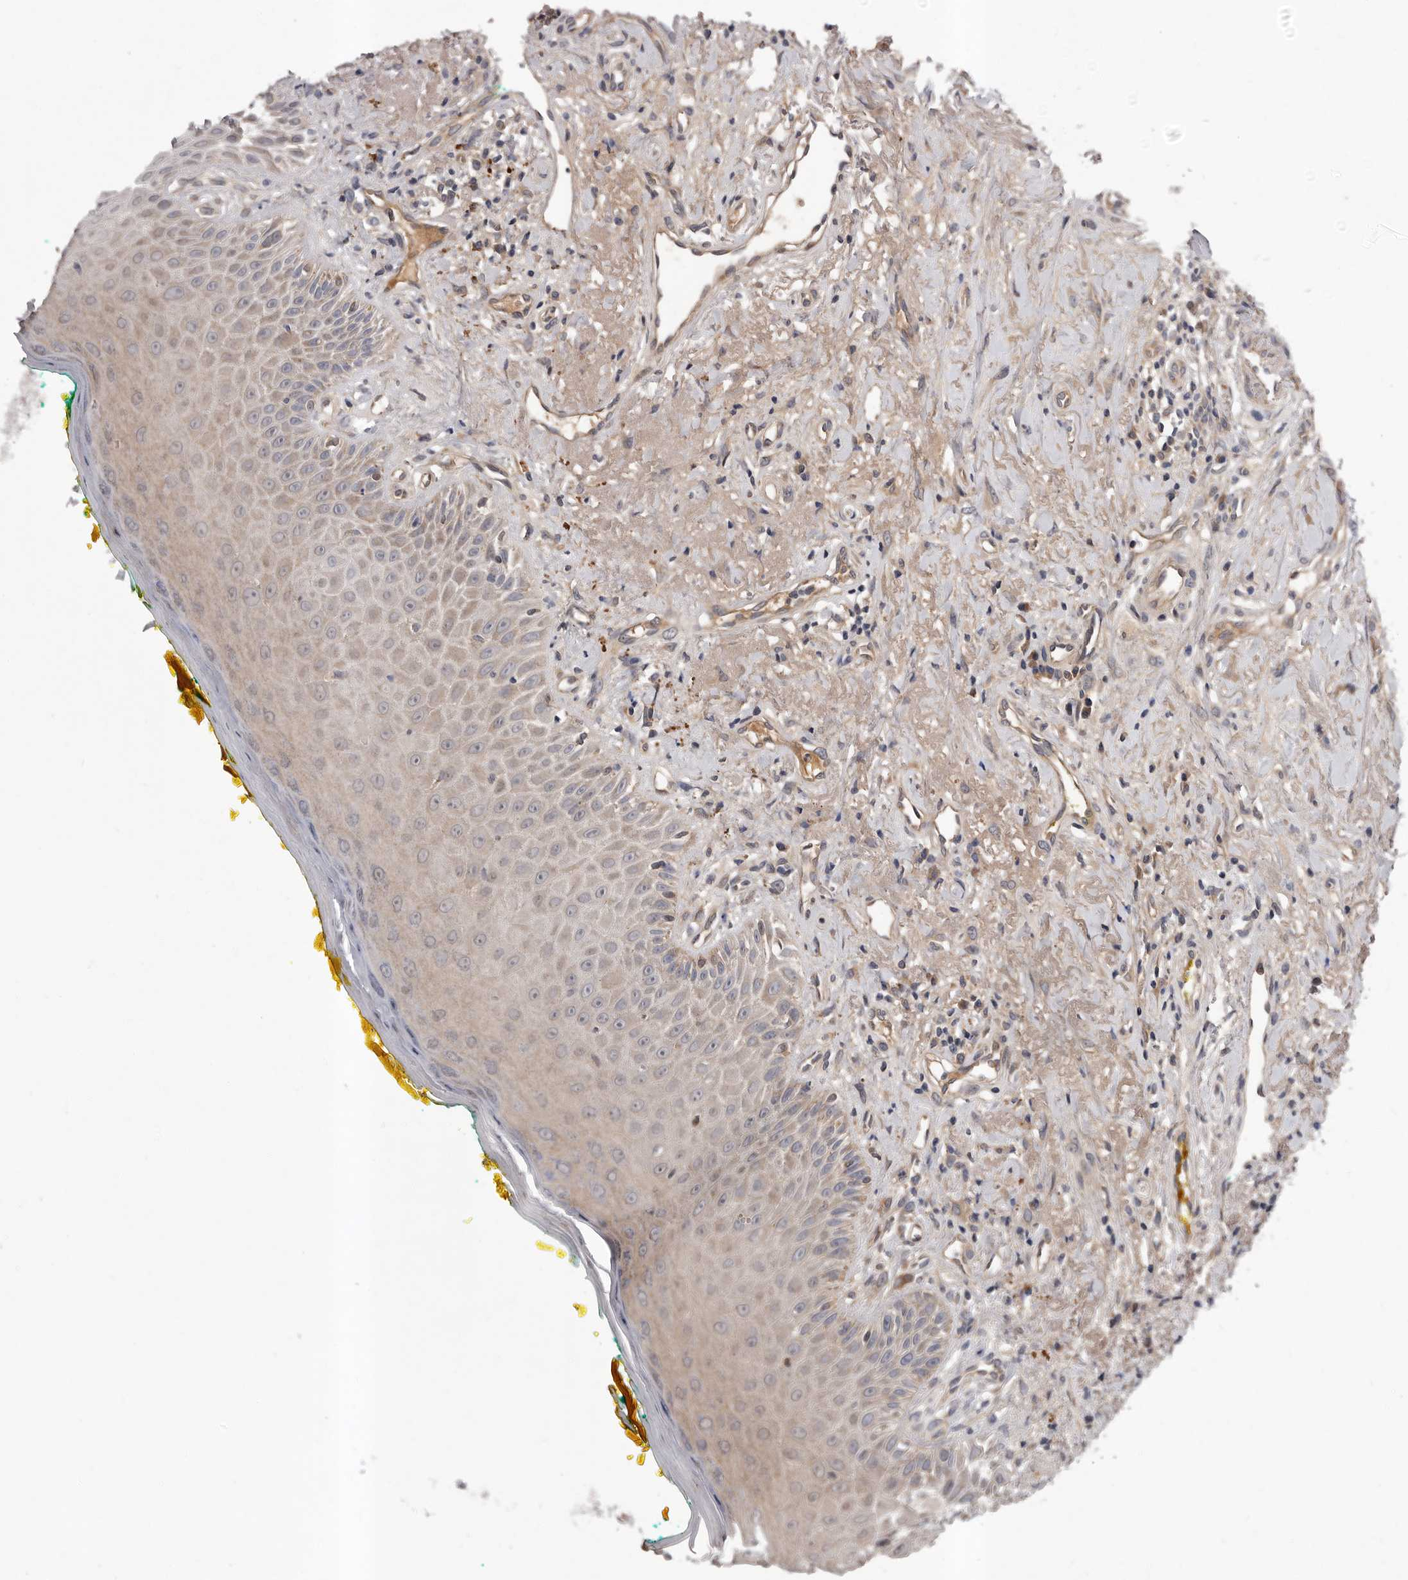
{"staining": {"intensity": "moderate", "quantity": "<25%", "location": "cytoplasmic/membranous"}, "tissue": "oral mucosa", "cell_type": "Squamous epithelial cells", "image_type": "normal", "snomed": [{"axis": "morphology", "description": "Normal tissue, NOS"}, {"axis": "topography", "description": "Oral tissue"}], "caption": "IHC micrograph of unremarkable oral mucosa: oral mucosa stained using IHC demonstrates low levels of moderate protein expression localized specifically in the cytoplasmic/membranous of squamous epithelial cells, appearing as a cytoplasmic/membranous brown color.", "gene": "PRKD1", "patient": {"sex": "female", "age": 70}}